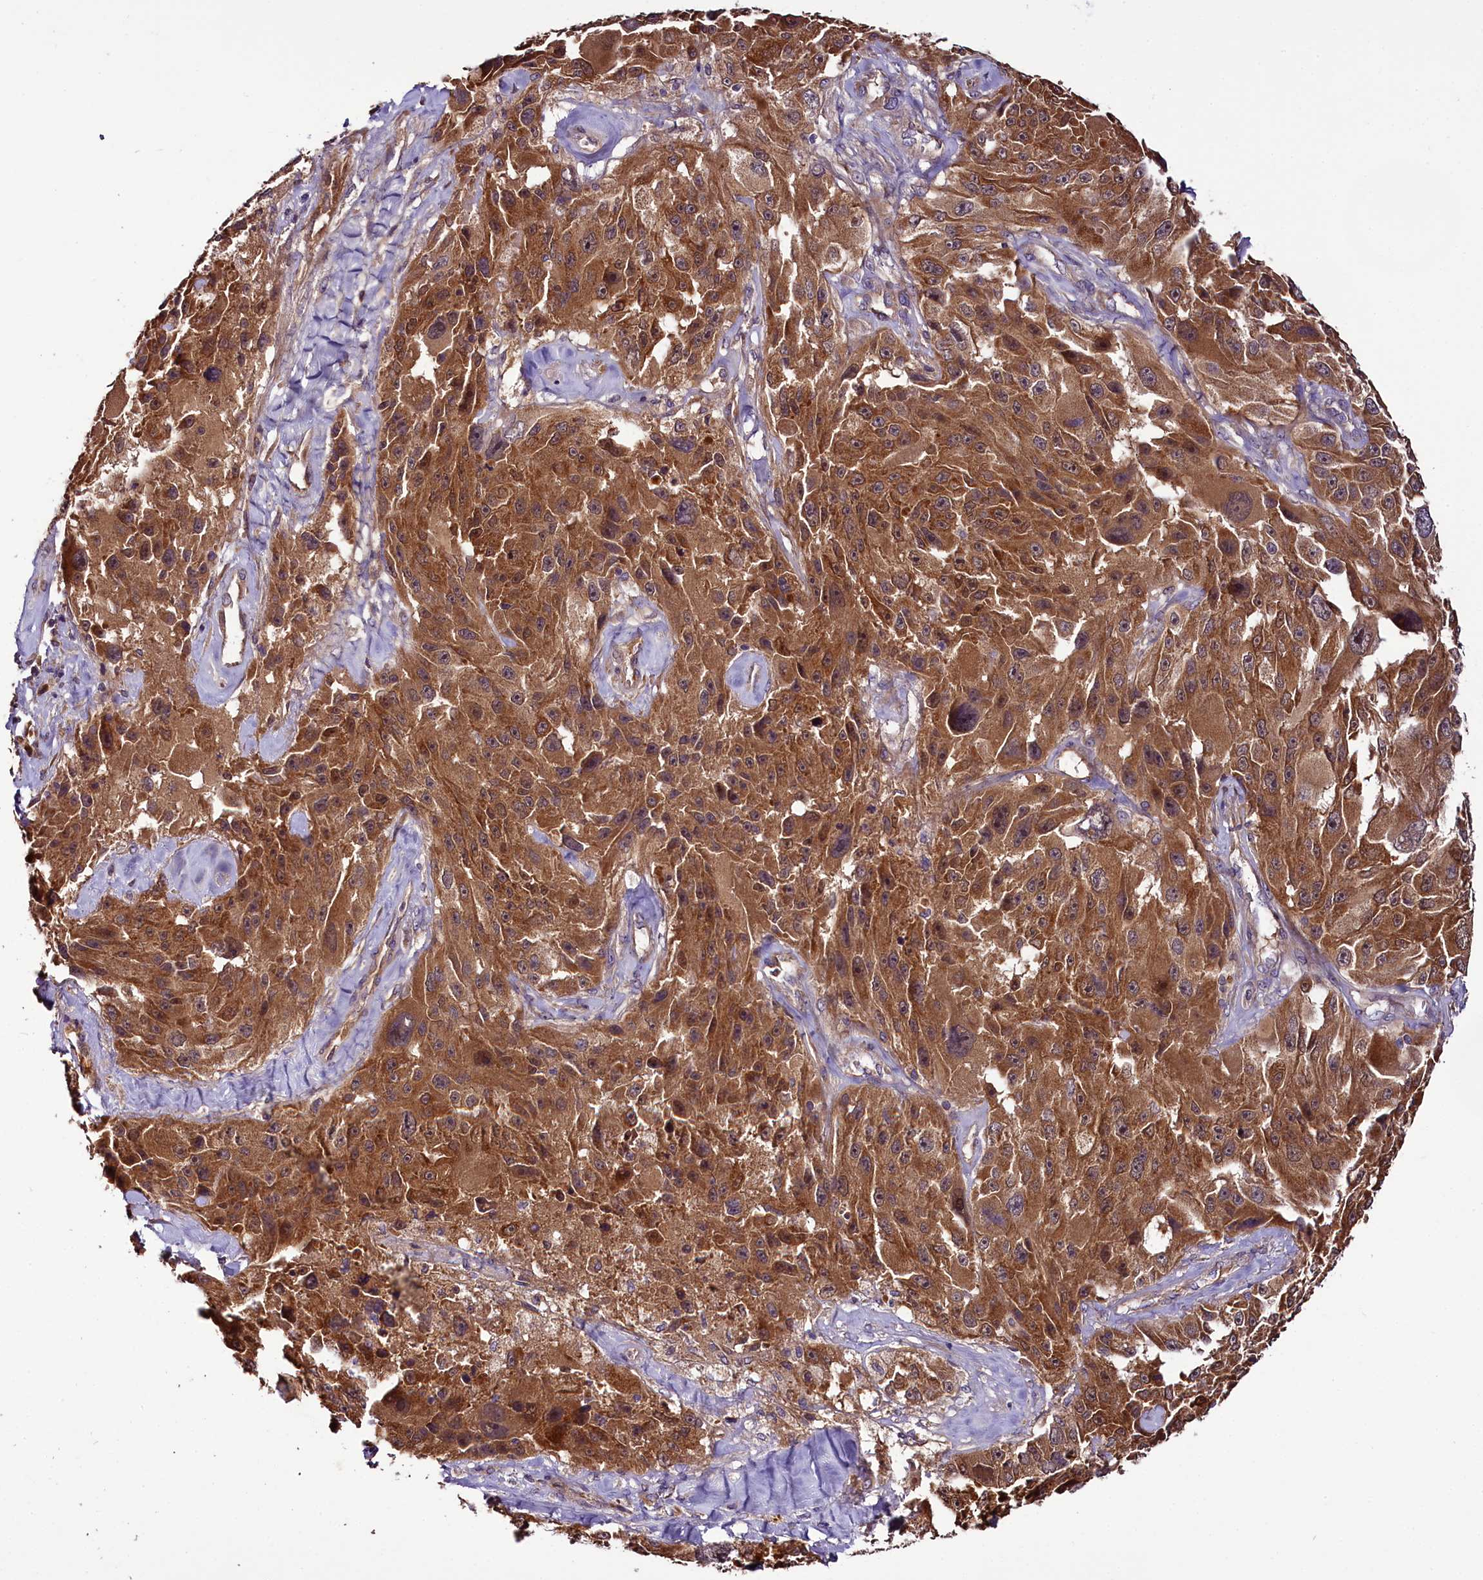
{"staining": {"intensity": "moderate", "quantity": ">75%", "location": "cytoplasmic/membranous,nuclear"}, "tissue": "melanoma", "cell_type": "Tumor cells", "image_type": "cancer", "snomed": [{"axis": "morphology", "description": "Malignant melanoma, Metastatic site"}, {"axis": "topography", "description": "Lymph node"}], "caption": "This is an image of immunohistochemistry (IHC) staining of melanoma, which shows moderate staining in the cytoplasmic/membranous and nuclear of tumor cells.", "gene": "RPUSD2", "patient": {"sex": "male", "age": 62}}